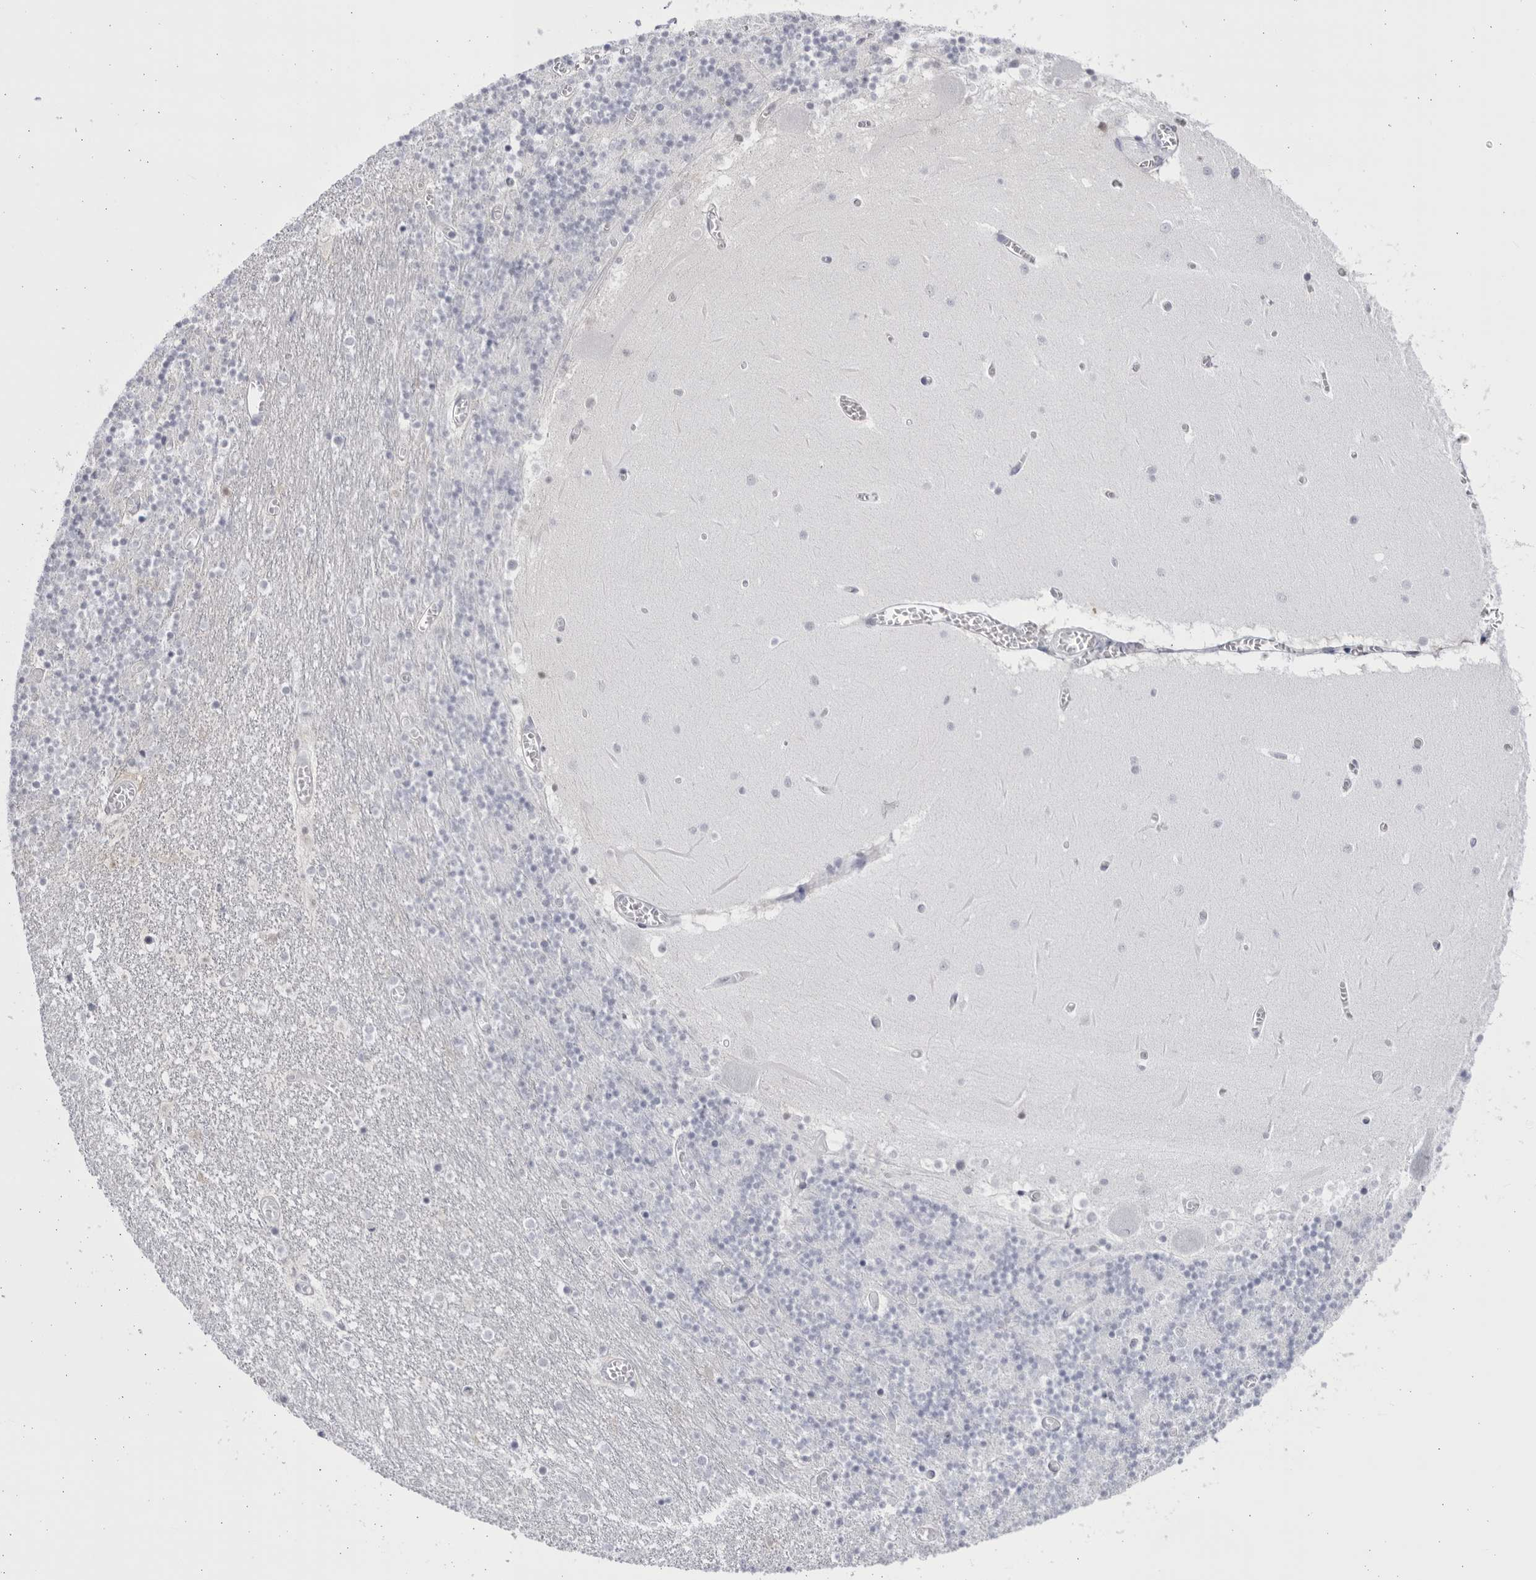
{"staining": {"intensity": "negative", "quantity": "none", "location": "none"}, "tissue": "cerebellum", "cell_type": "Cells in granular layer", "image_type": "normal", "snomed": [{"axis": "morphology", "description": "Normal tissue, NOS"}, {"axis": "topography", "description": "Cerebellum"}], "caption": "High power microscopy image of an immunohistochemistry image of benign cerebellum, revealing no significant staining in cells in granular layer. (Brightfield microscopy of DAB immunohistochemistry at high magnification).", "gene": "CCDC181", "patient": {"sex": "female", "age": 28}}